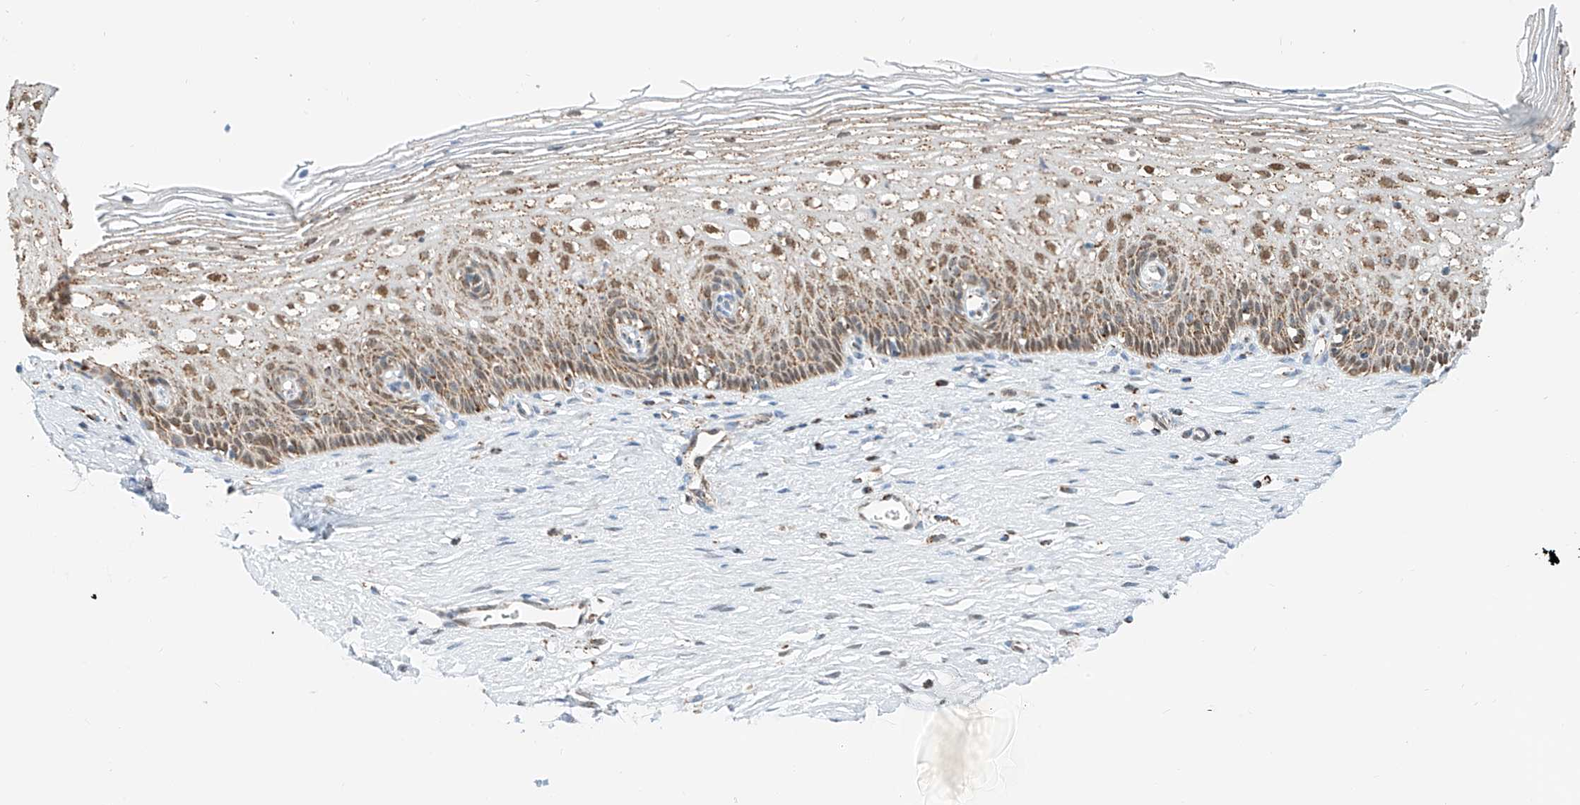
{"staining": {"intensity": "moderate", "quantity": ">75%", "location": "cytoplasmic/membranous"}, "tissue": "cervix", "cell_type": "Glandular cells", "image_type": "normal", "snomed": [{"axis": "morphology", "description": "Normal tissue, NOS"}, {"axis": "topography", "description": "Cervix"}], "caption": "This is a photomicrograph of immunohistochemistry (IHC) staining of unremarkable cervix, which shows moderate positivity in the cytoplasmic/membranous of glandular cells.", "gene": "PPA2", "patient": {"sex": "female", "age": 33}}